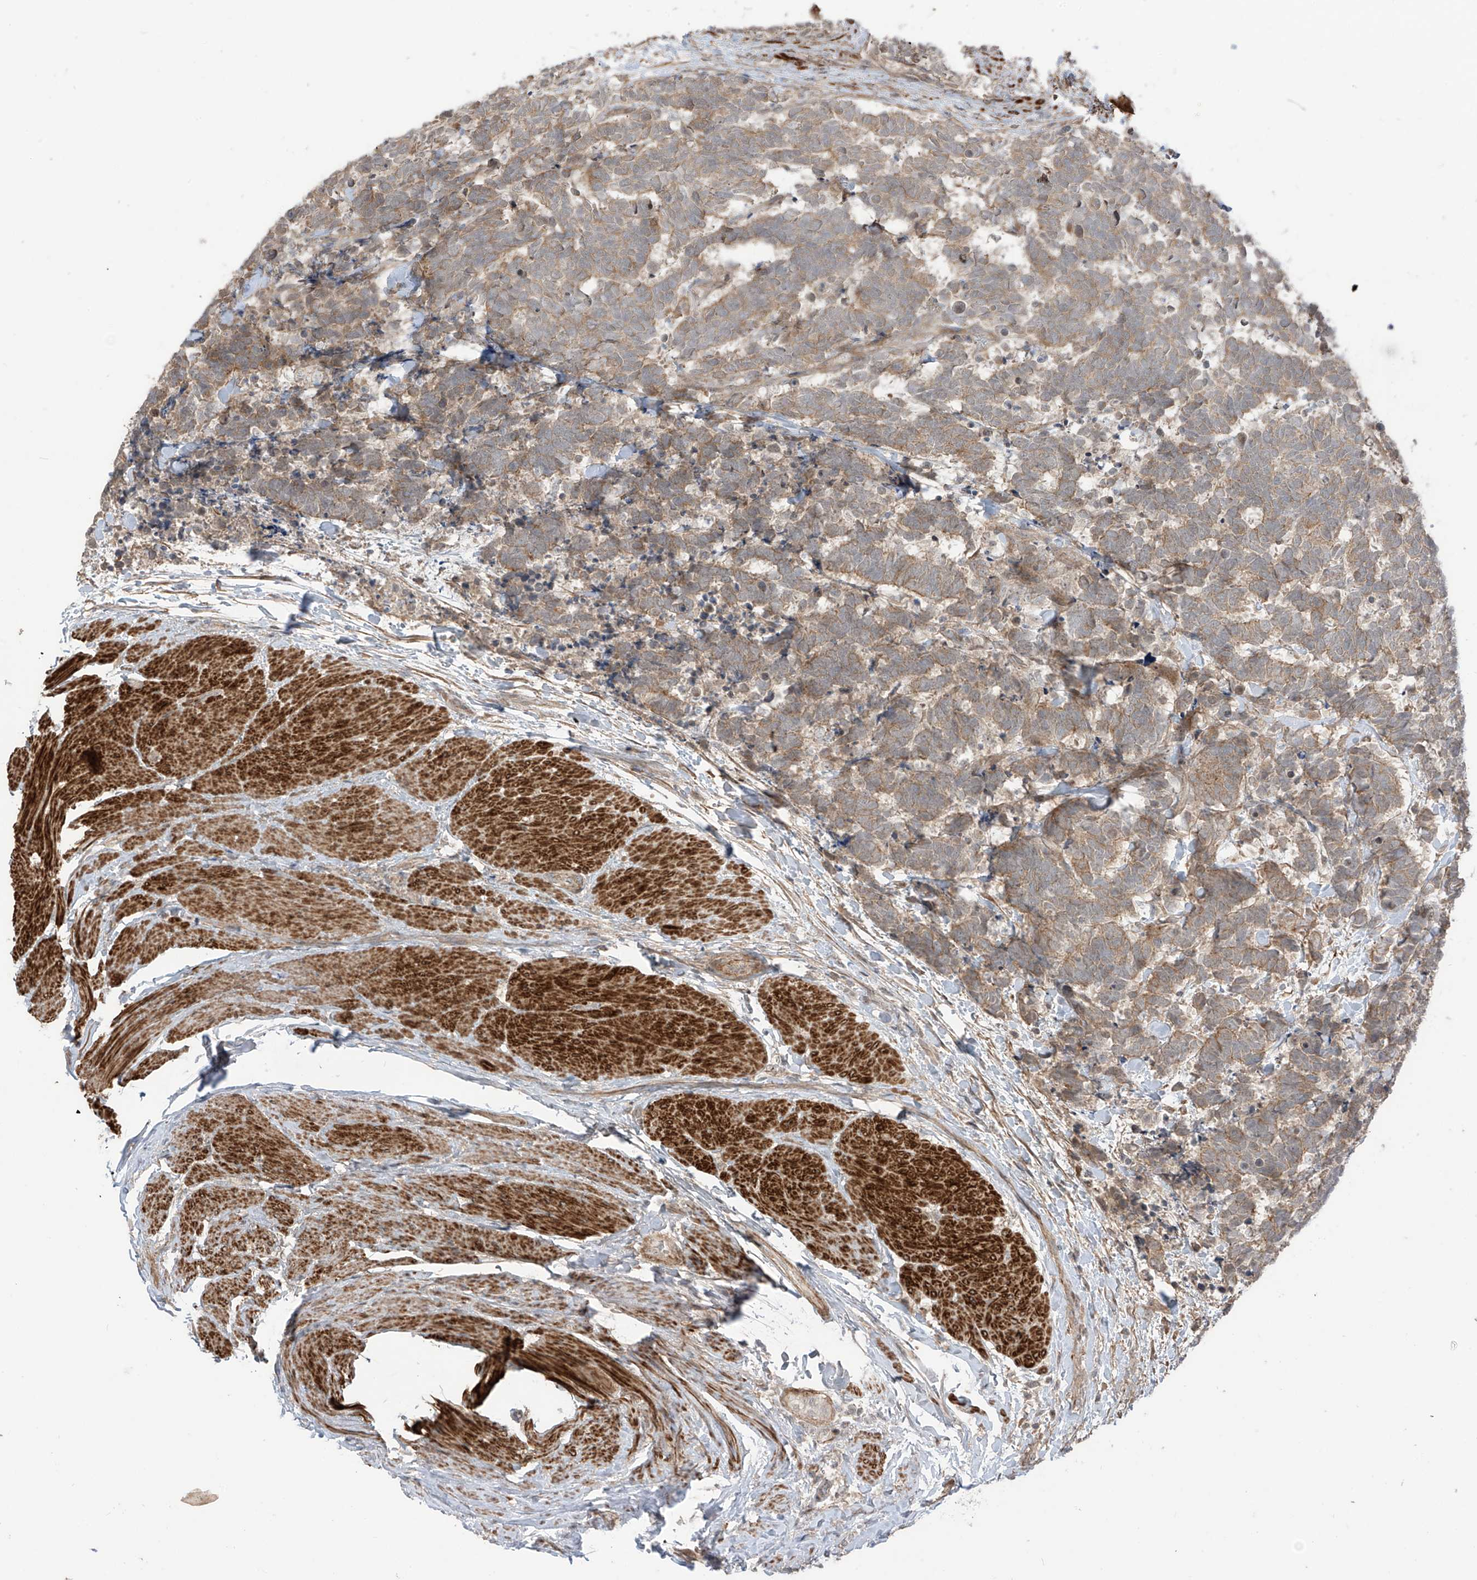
{"staining": {"intensity": "moderate", "quantity": ">75%", "location": "cytoplasmic/membranous"}, "tissue": "carcinoid", "cell_type": "Tumor cells", "image_type": "cancer", "snomed": [{"axis": "morphology", "description": "Carcinoma, NOS"}, {"axis": "morphology", "description": "Carcinoid, malignant, NOS"}, {"axis": "topography", "description": "Urinary bladder"}], "caption": "Carcinoma stained for a protein (brown) displays moderate cytoplasmic/membranous positive positivity in approximately >75% of tumor cells.", "gene": "LRRC74A", "patient": {"sex": "male", "age": 57}}